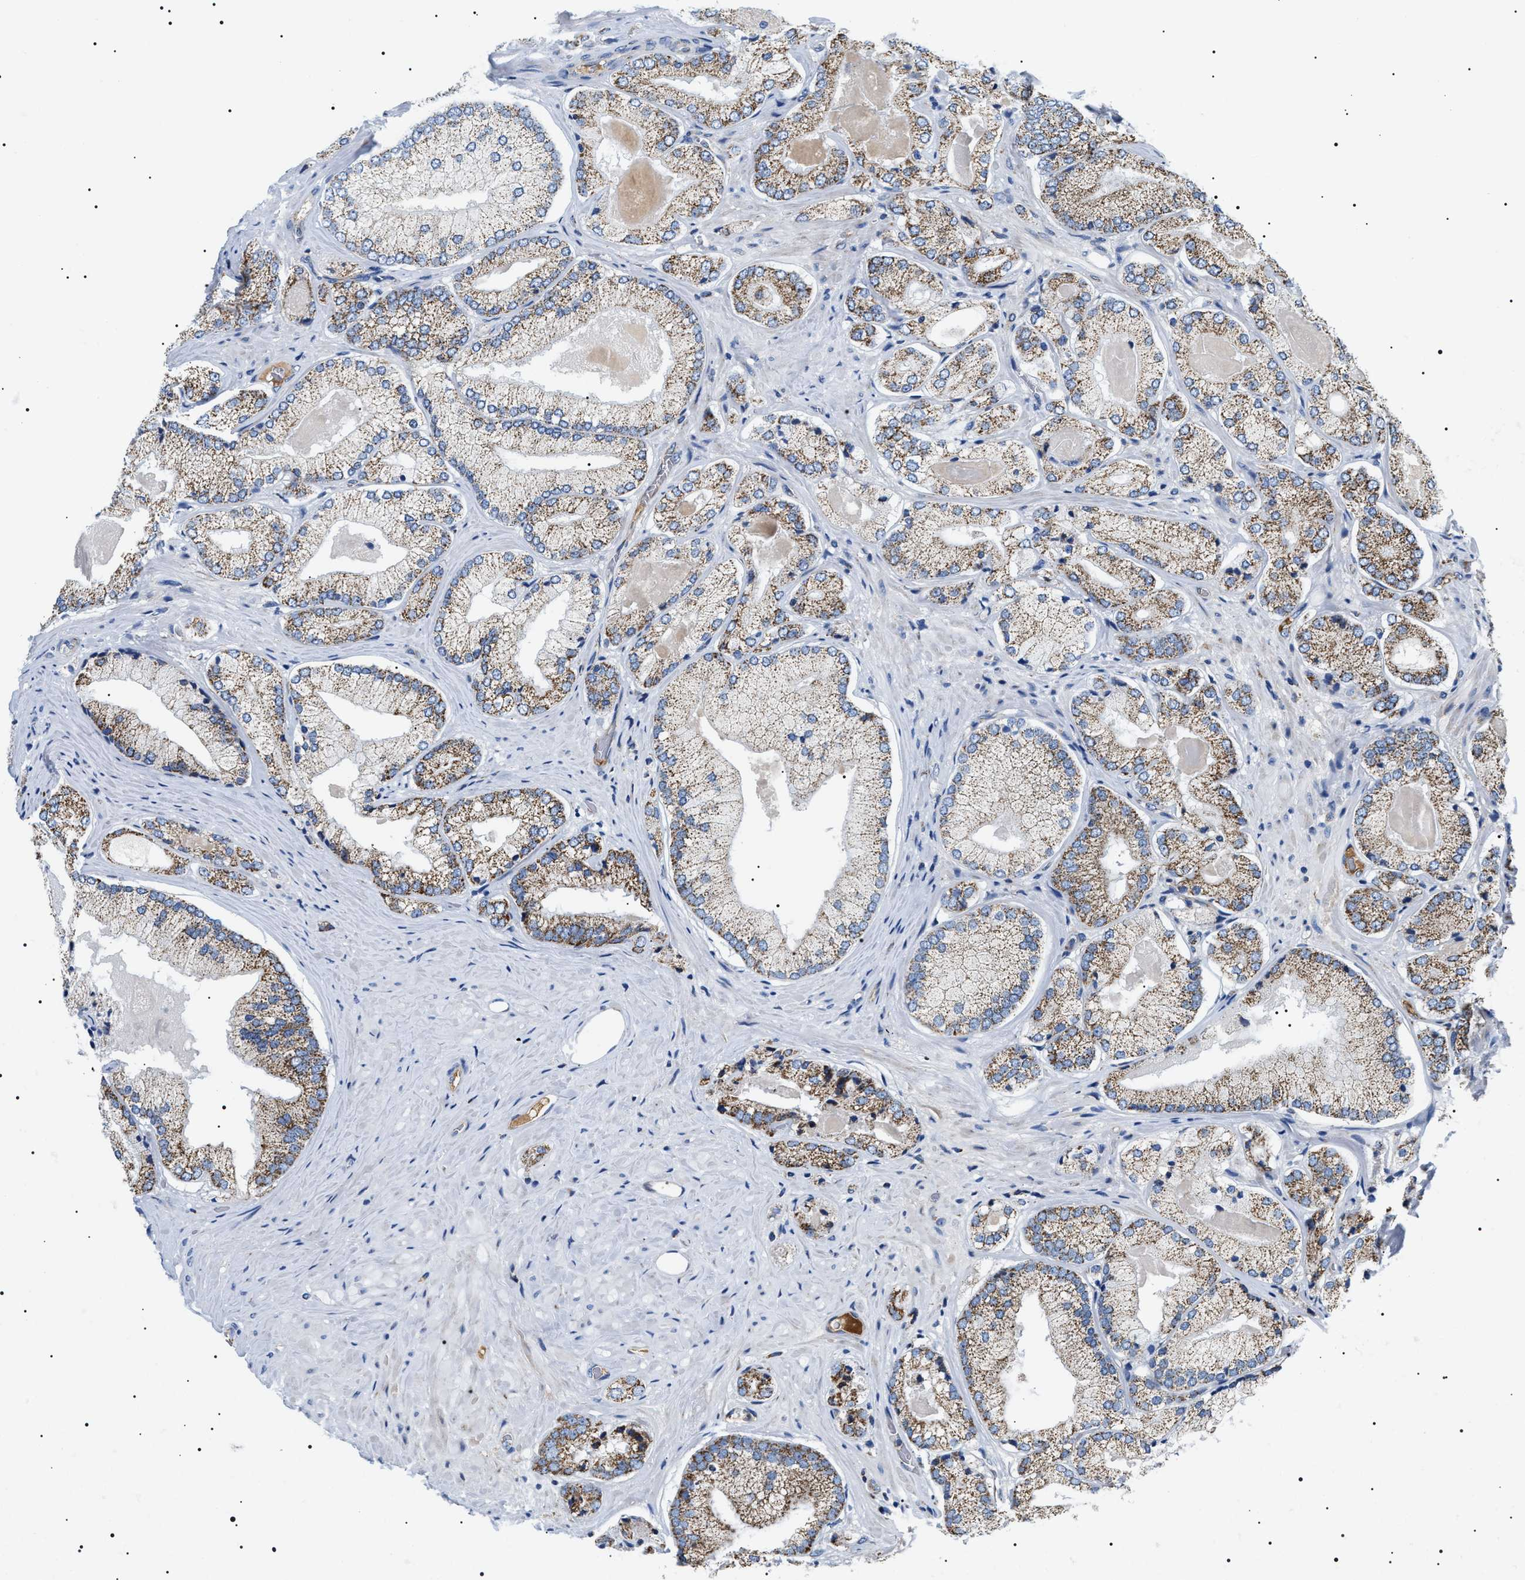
{"staining": {"intensity": "strong", "quantity": ">75%", "location": "cytoplasmic/membranous"}, "tissue": "prostate cancer", "cell_type": "Tumor cells", "image_type": "cancer", "snomed": [{"axis": "morphology", "description": "Adenocarcinoma, Low grade"}, {"axis": "topography", "description": "Prostate"}], "caption": "Strong cytoplasmic/membranous protein staining is identified in about >75% of tumor cells in prostate adenocarcinoma (low-grade).", "gene": "OXSM", "patient": {"sex": "male", "age": 65}}